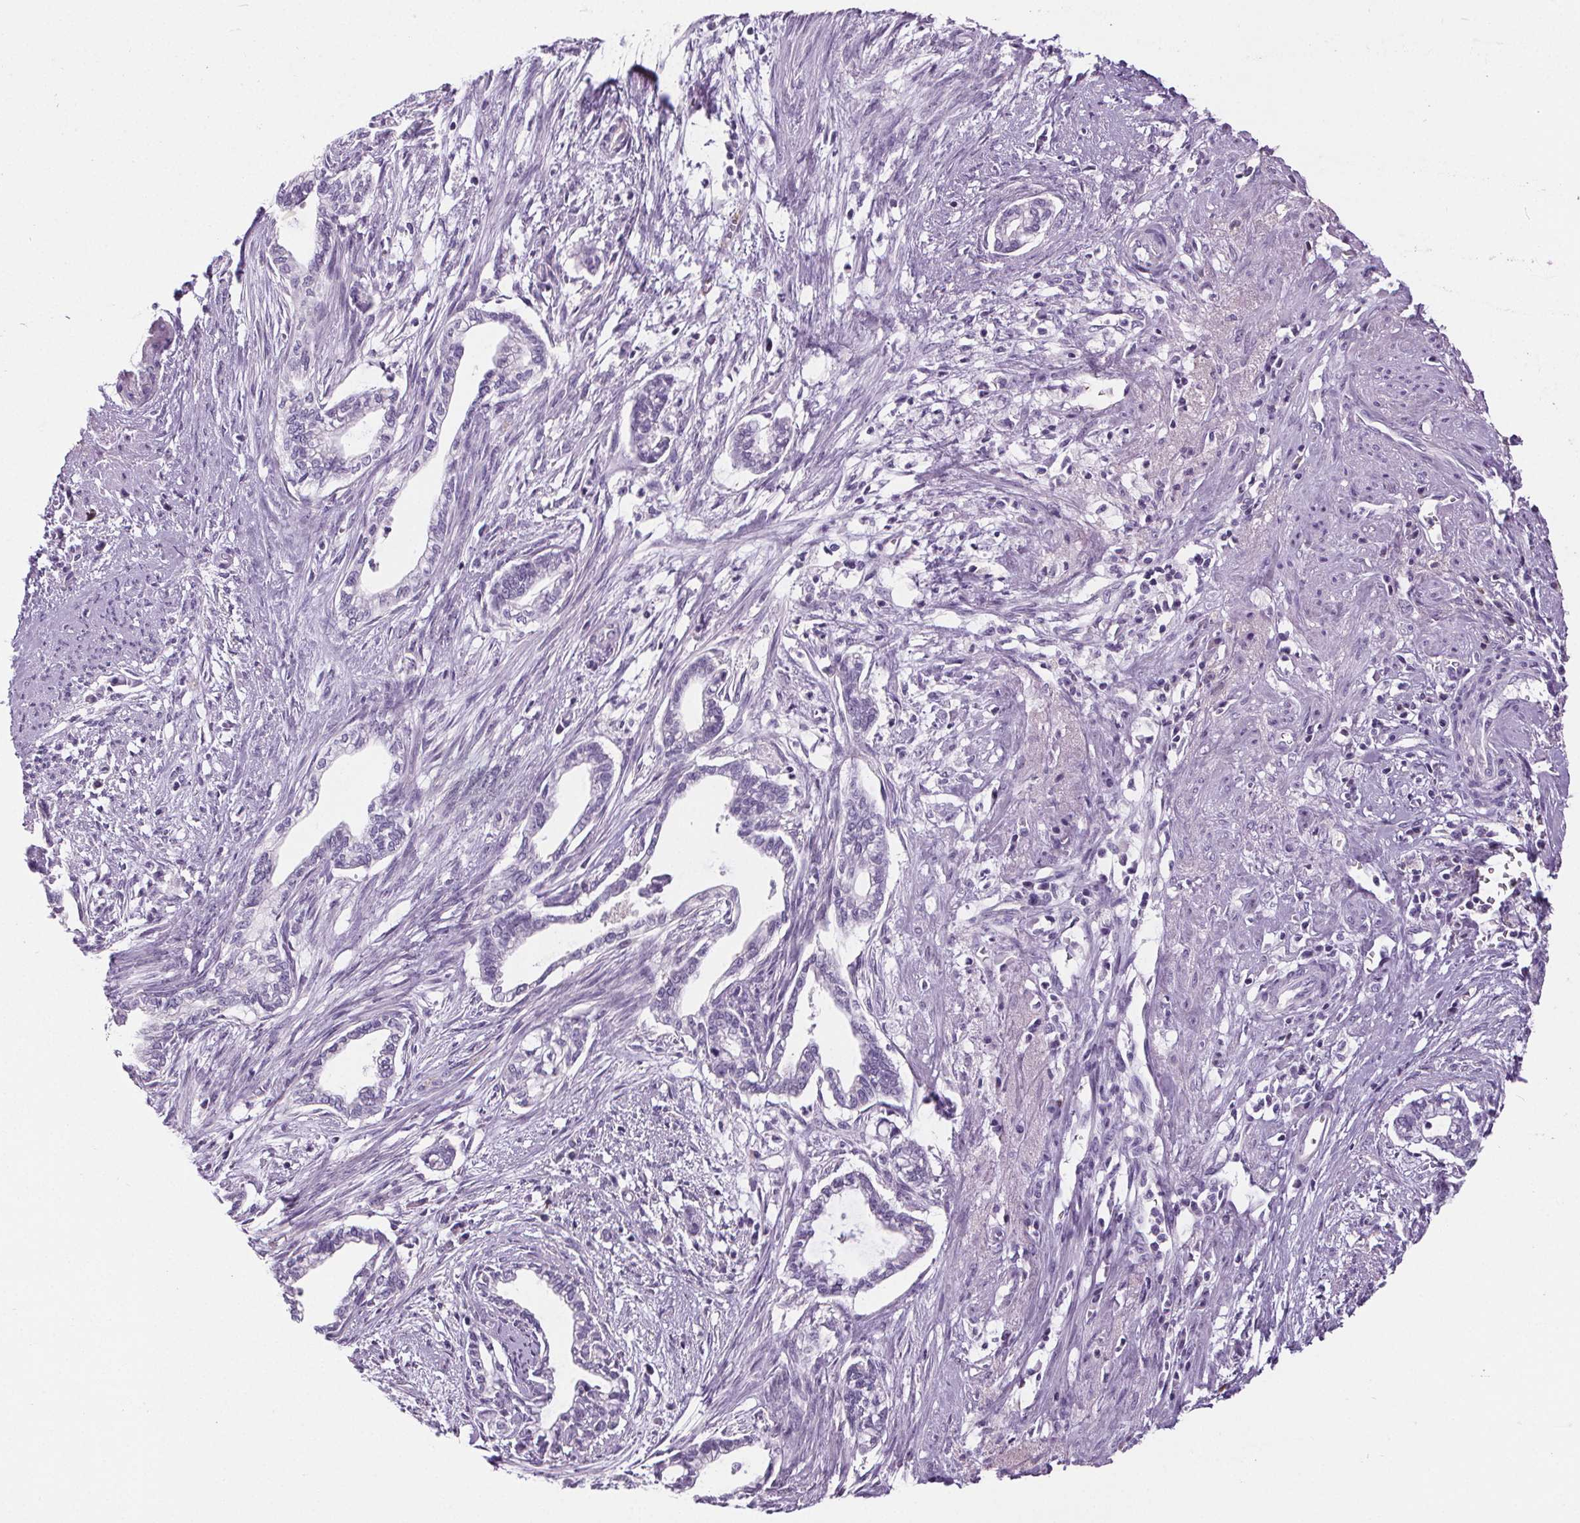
{"staining": {"intensity": "negative", "quantity": "none", "location": "none"}, "tissue": "cervical cancer", "cell_type": "Tumor cells", "image_type": "cancer", "snomed": [{"axis": "morphology", "description": "Adenocarcinoma, NOS"}, {"axis": "topography", "description": "Cervix"}], "caption": "Immunohistochemistry (IHC) histopathology image of cervical adenocarcinoma stained for a protein (brown), which exhibits no expression in tumor cells.", "gene": "CD5L", "patient": {"sex": "female", "age": 62}}